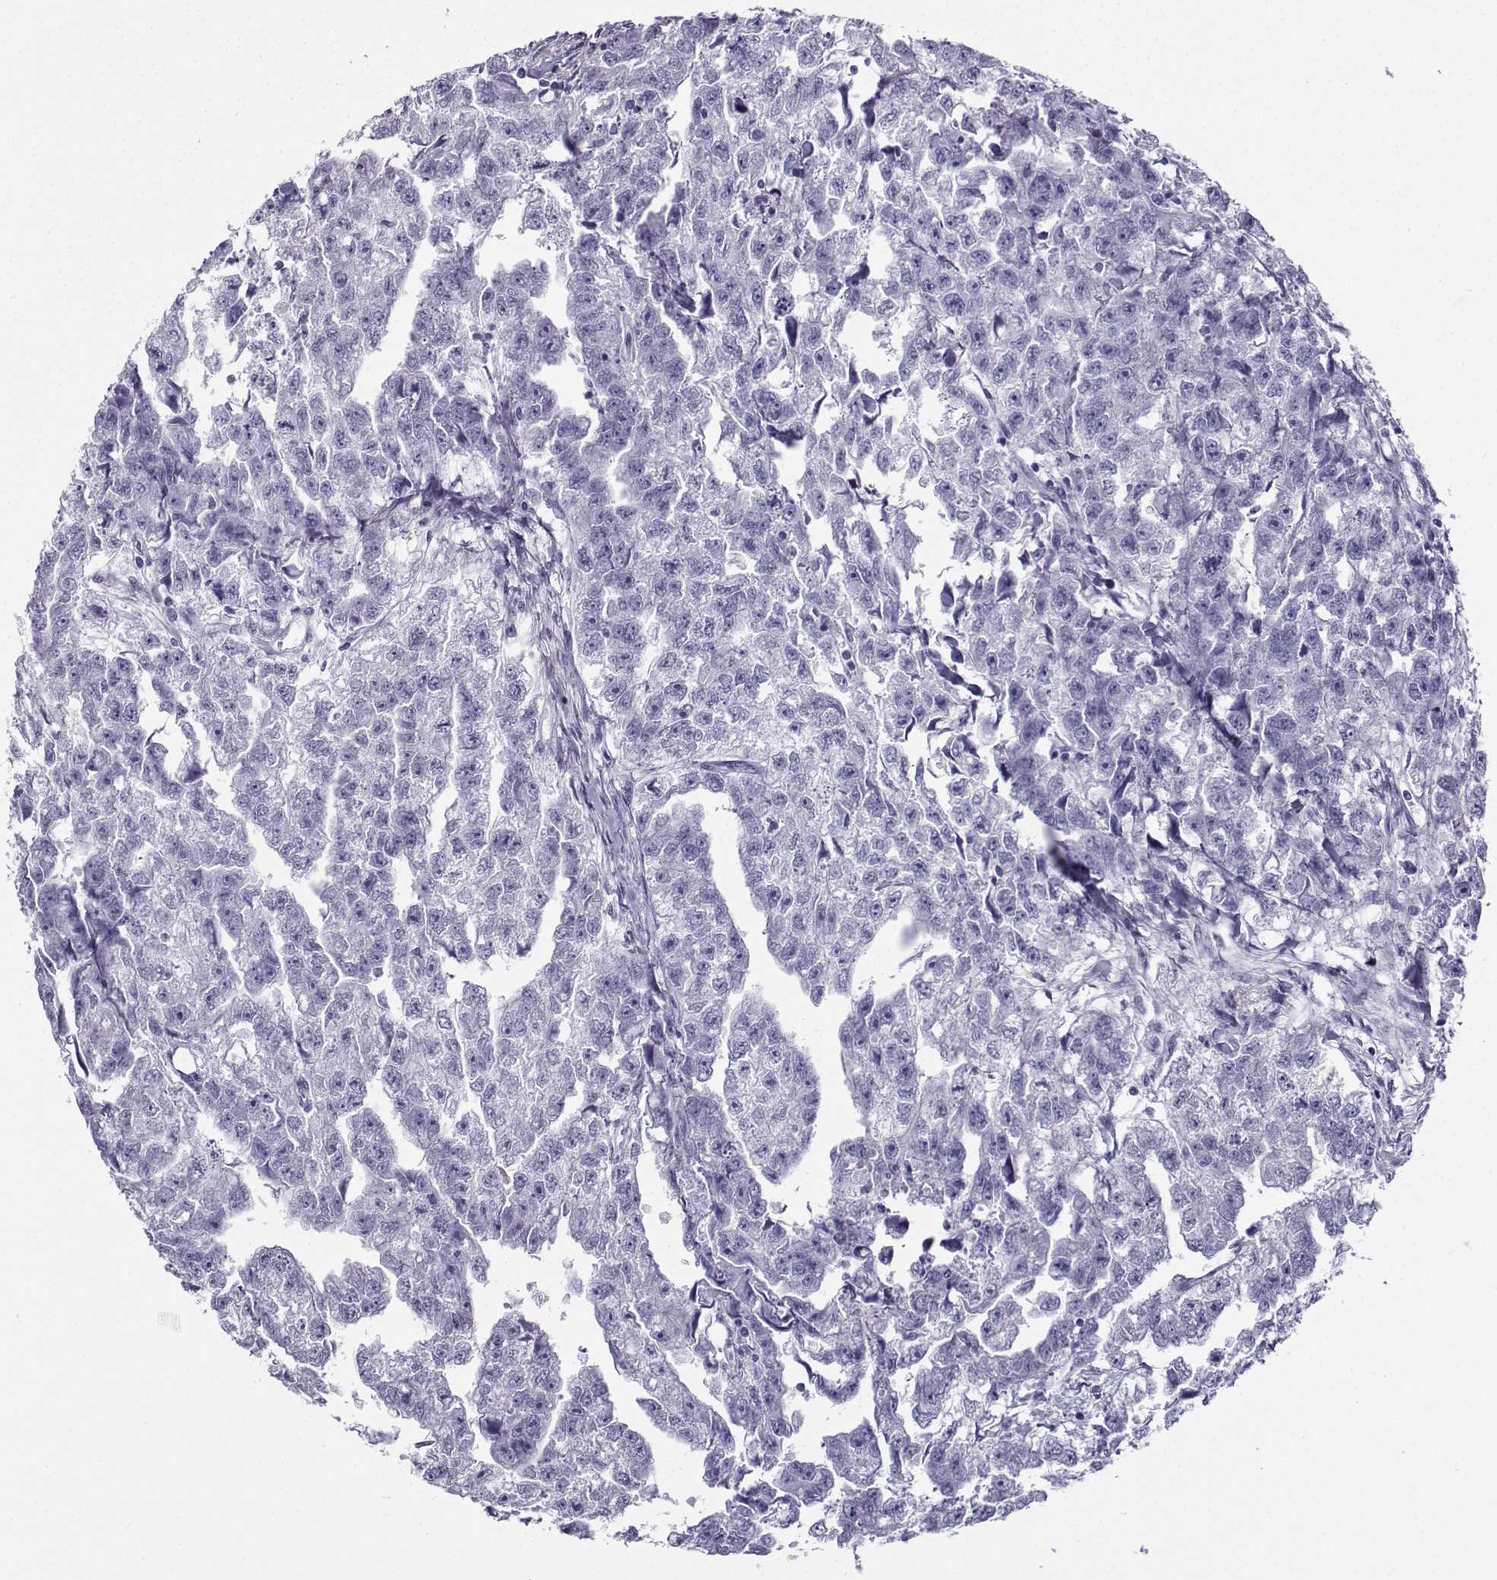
{"staining": {"intensity": "negative", "quantity": "none", "location": "none"}, "tissue": "testis cancer", "cell_type": "Tumor cells", "image_type": "cancer", "snomed": [{"axis": "morphology", "description": "Carcinoma, Embryonal, NOS"}, {"axis": "morphology", "description": "Teratoma, malignant, NOS"}, {"axis": "topography", "description": "Testis"}], "caption": "Immunohistochemistry micrograph of testis embryonal carcinoma stained for a protein (brown), which reveals no positivity in tumor cells. (DAB immunohistochemistry visualized using brightfield microscopy, high magnification).", "gene": "FBXO24", "patient": {"sex": "male", "age": 44}}